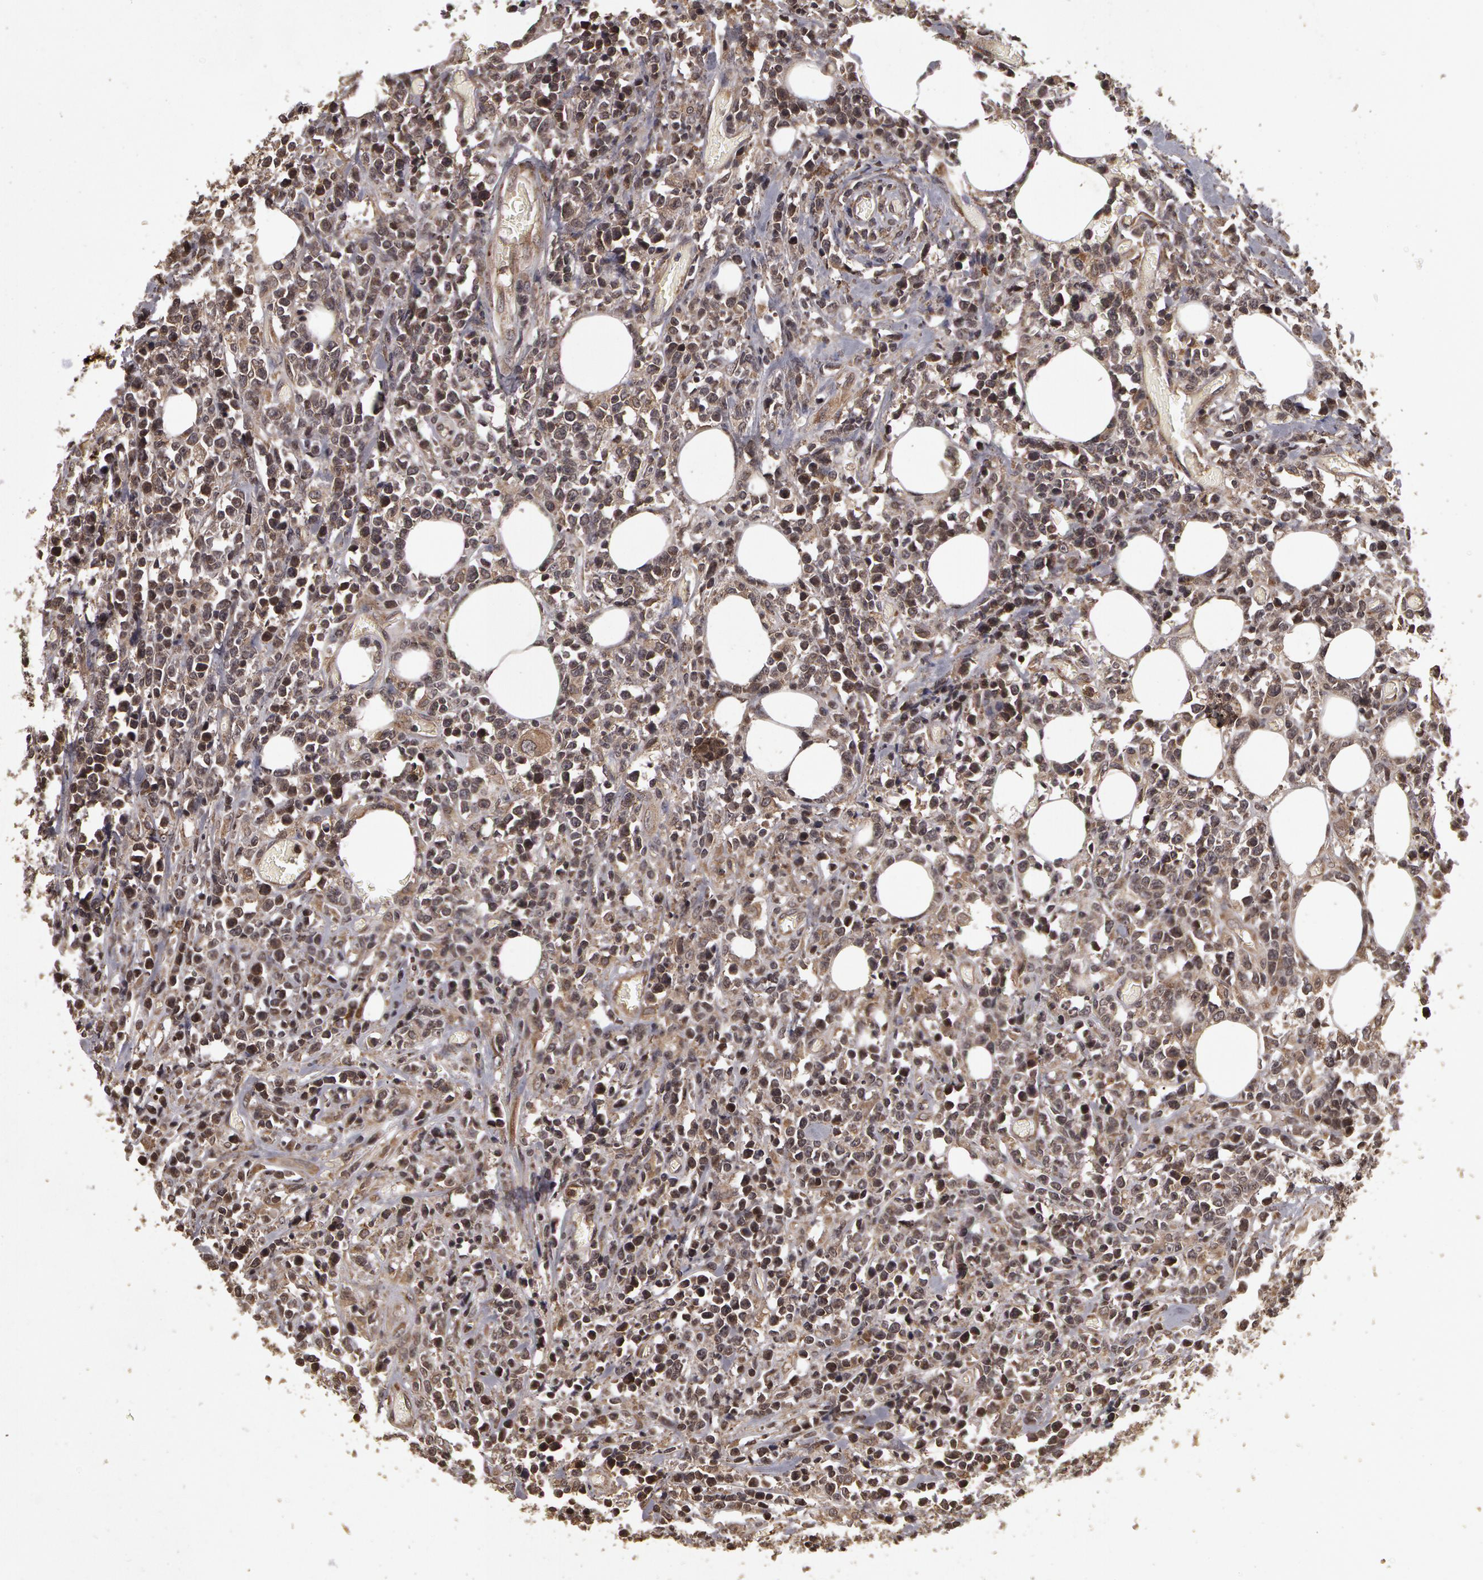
{"staining": {"intensity": "weak", "quantity": "25%-75%", "location": "cytoplasmic/membranous"}, "tissue": "lymphoma", "cell_type": "Tumor cells", "image_type": "cancer", "snomed": [{"axis": "morphology", "description": "Malignant lymphoma, non-Hodgkin's type, High grade"}, {"axis": "topography", "description": "Colon"}], "caption": "Malignant lymphoma, non-Hodgkin's type (high-grade) tissue demonstrates weak cytoplasmic/membranous expression in approximately 25%-75% of tumor cells, visualized by immunohistochemistry.", "gene": "CALR", "patient": {"sex": "male", "age": 82}}